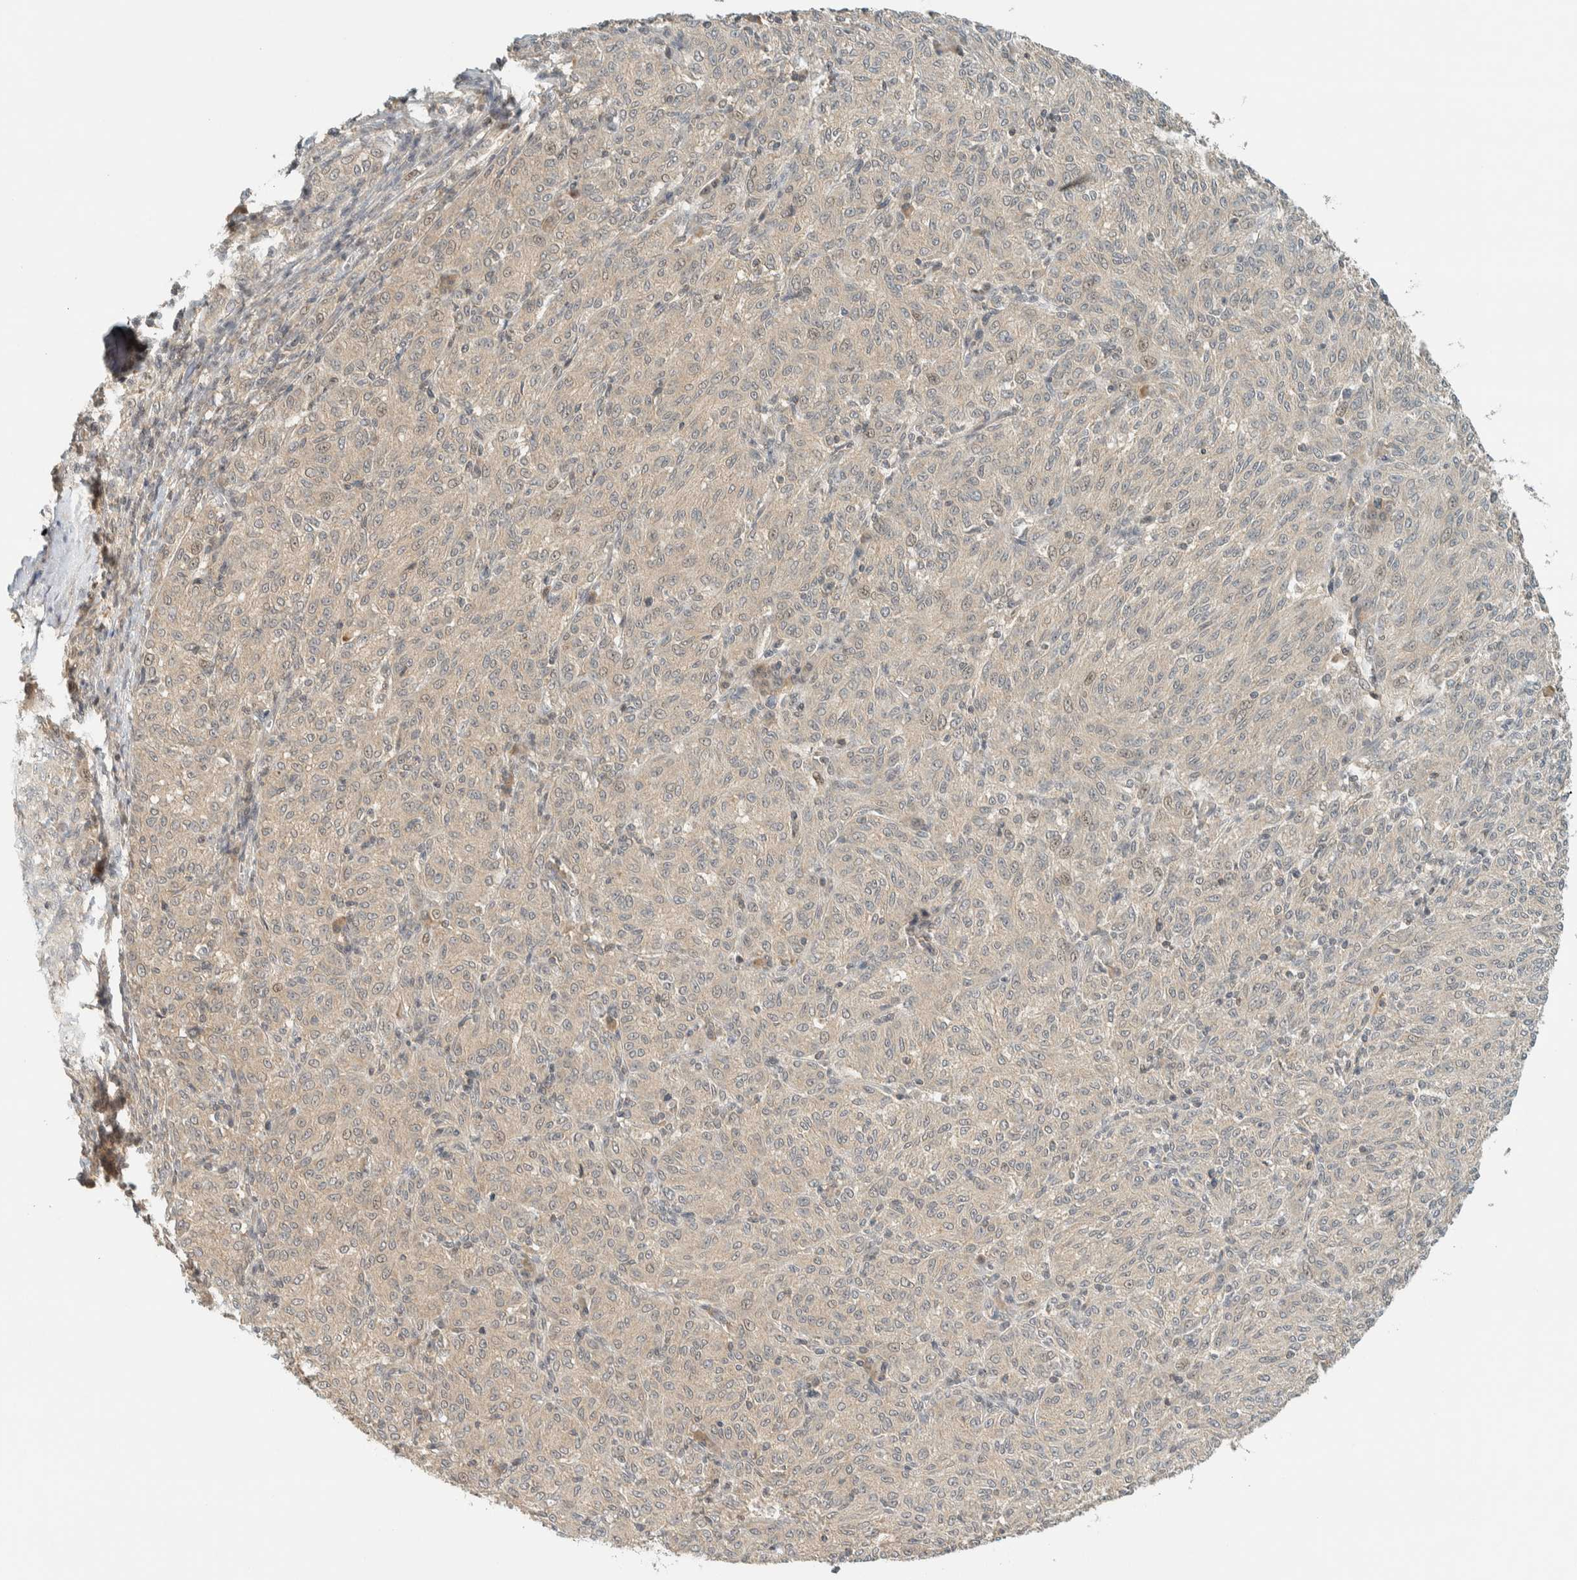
{"staining": {"intensity": "negative", "quantity": "none", "location": "none"}, "tissue": "melanoma", "cell_type": "Tumor cells", "image_type": "cancer", "snomed": [{"axis": "morphology", "description": "Malignant melanoma, NOS"}, {"axis": "topography", "description": "Skin"}], "caption": "The photomicrograph reveals no significant positivity in tumor cells of malignant melanoma.", "gene": "KIFAP3", "patient": {"sex": "female", "age": 72}}